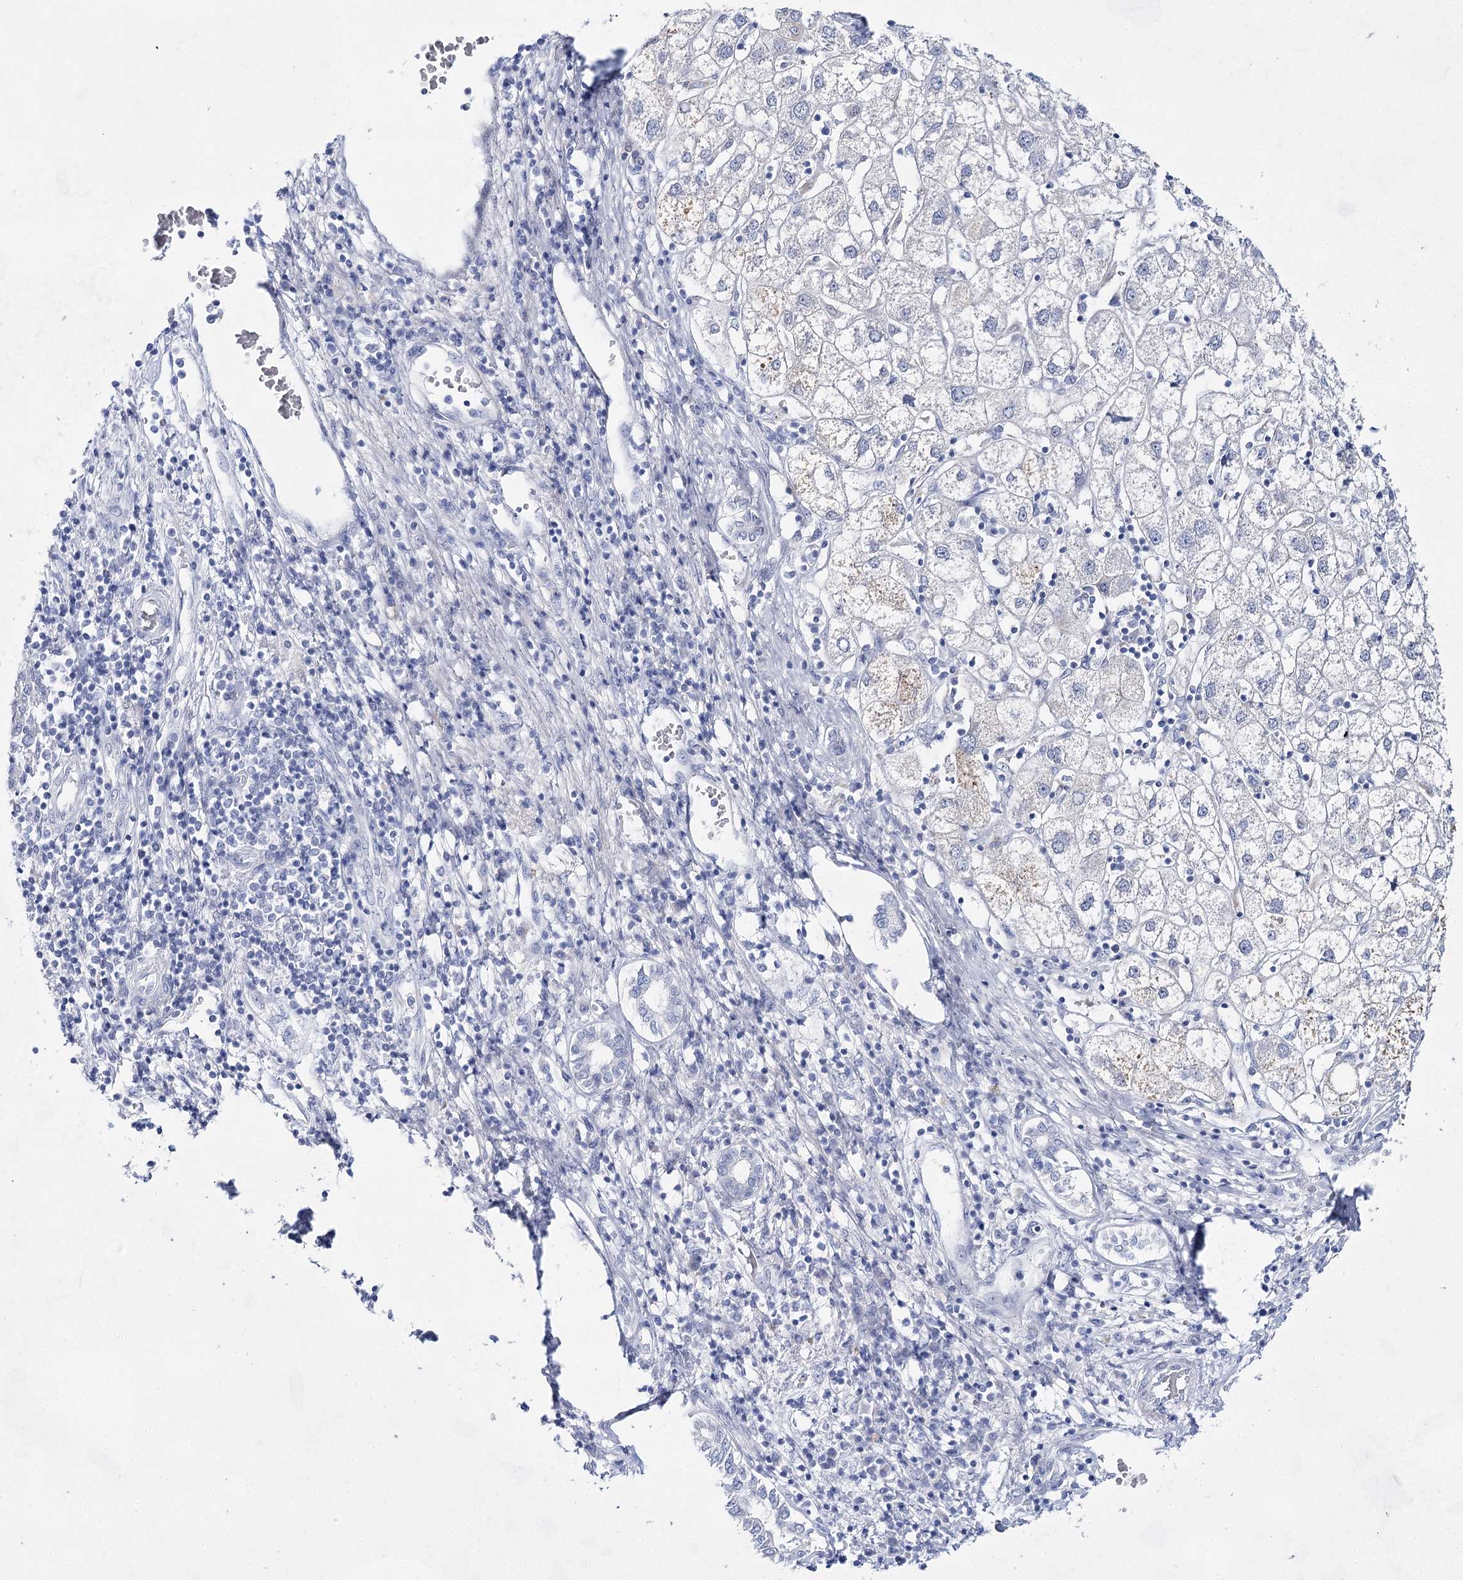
{"staining": {"intensity": "negative", "quantity": "none", "location": "none"}, "tissue": "liver cancer", "cell_type": "Tumor cells", "image_type": "cancer", "snomed": [{"axis": "morphology", "description": "Carcinoma, Hepatocellular, NOS"}, {"axis": "topography", "description": "Liver"}], "caption": "This is an immunohistochemistry photomicrograph of human hepatocellular carcinoma (liver). There is no staining in tumor cells.", "gene": "BPHL", "patient": {"sex": "male", "age": 65}}